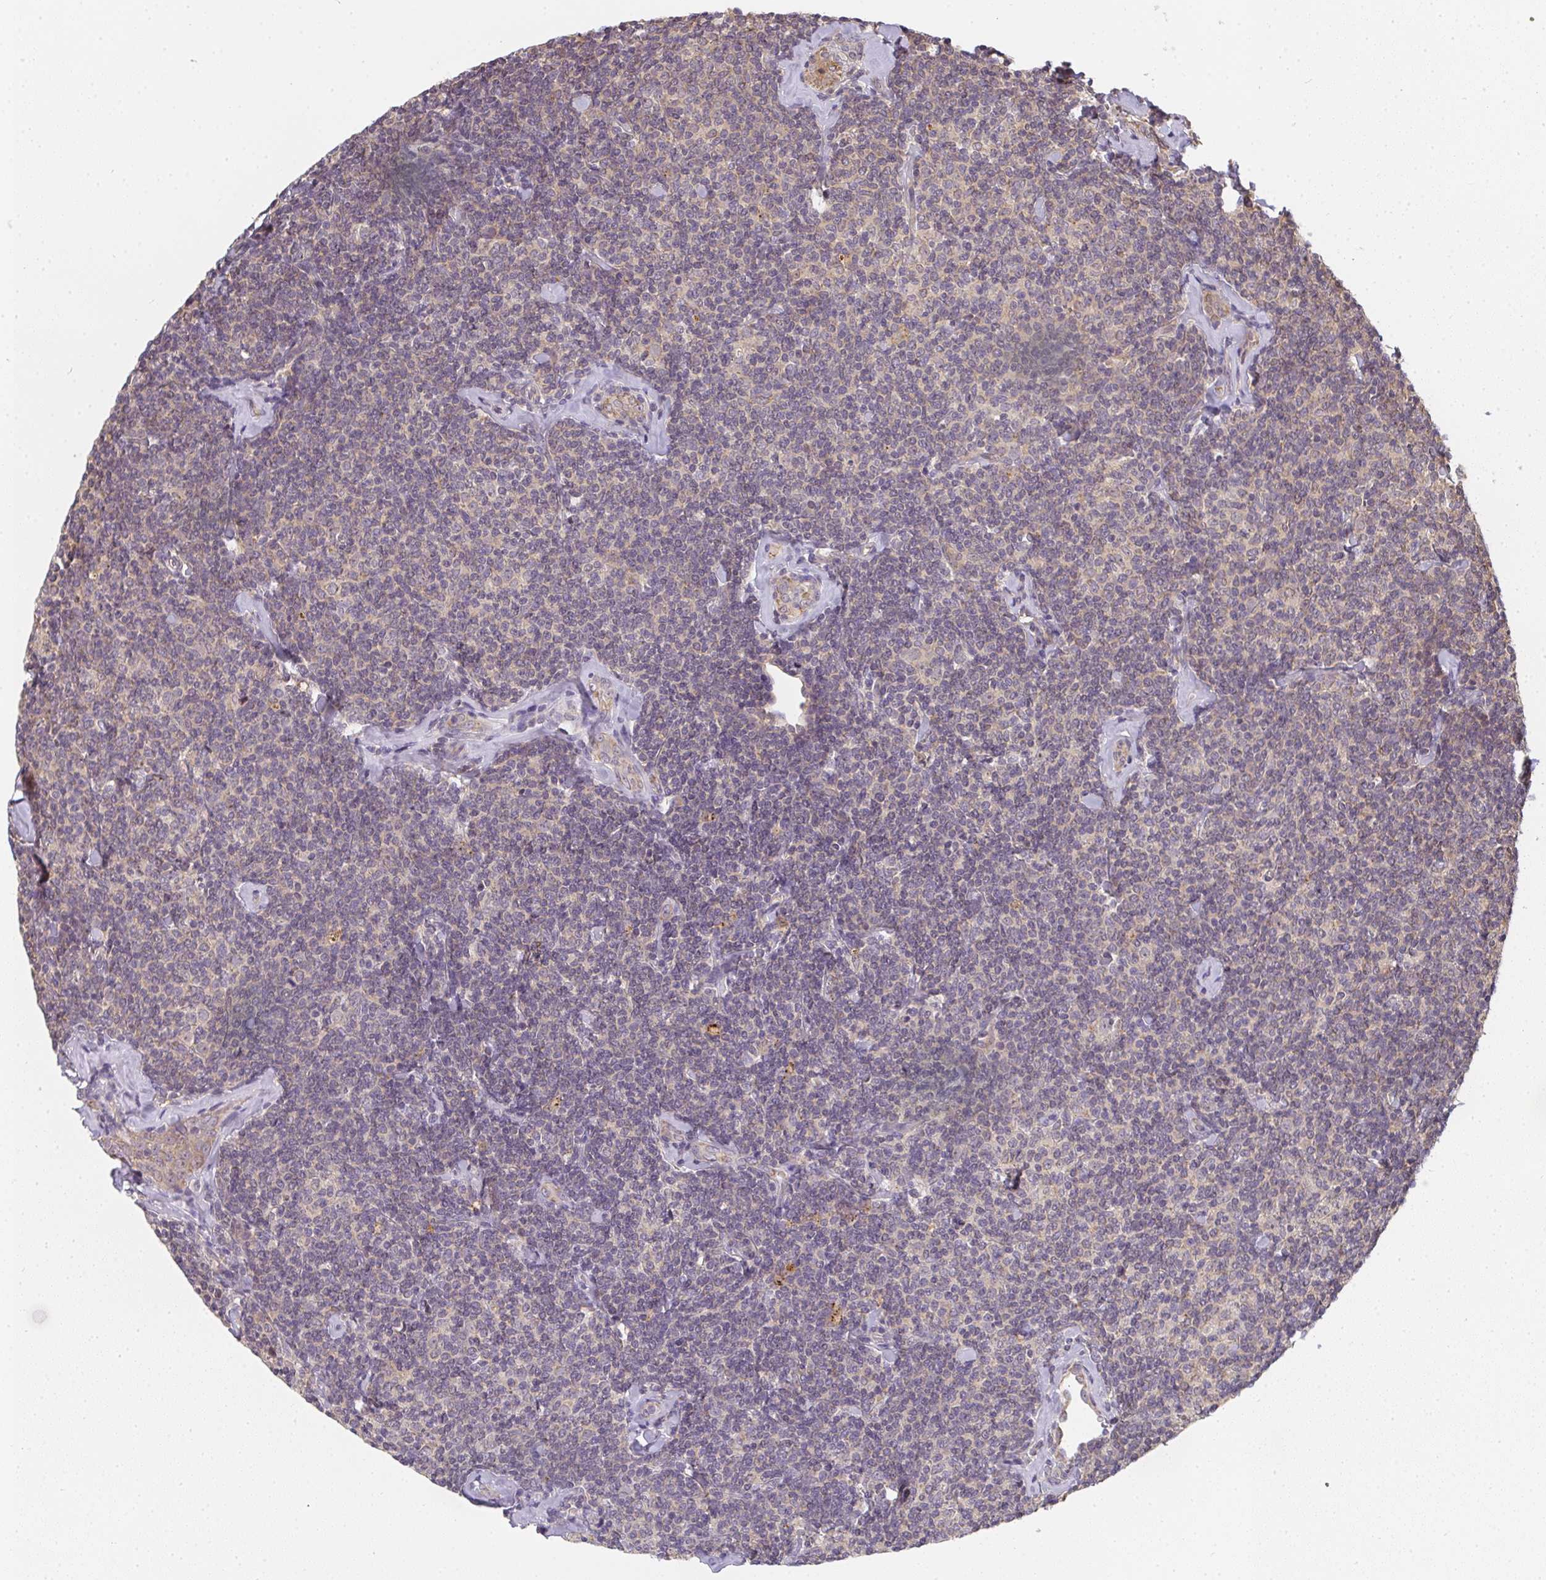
{"staining": {"intensity": "negative", "quantity": "none", "location": "none"}, "tissue": "lymphoma", "cell_type": "Tumor cells", "image_type": "cancer", "snomed": [{"axis": "morphology", "description": "Malignant lymphoma, non-Hodgkin's type, Low grade"}, {"axis": "topography", "description": "Lymph node"}], "caption": "The micrograph displays no significant positivity in tumor cells of malignant lymphoma, non-Hodgkin's type (low-grade).", "gene": "SLC35B3", "patient": {"sex": "female", "age": 56}}